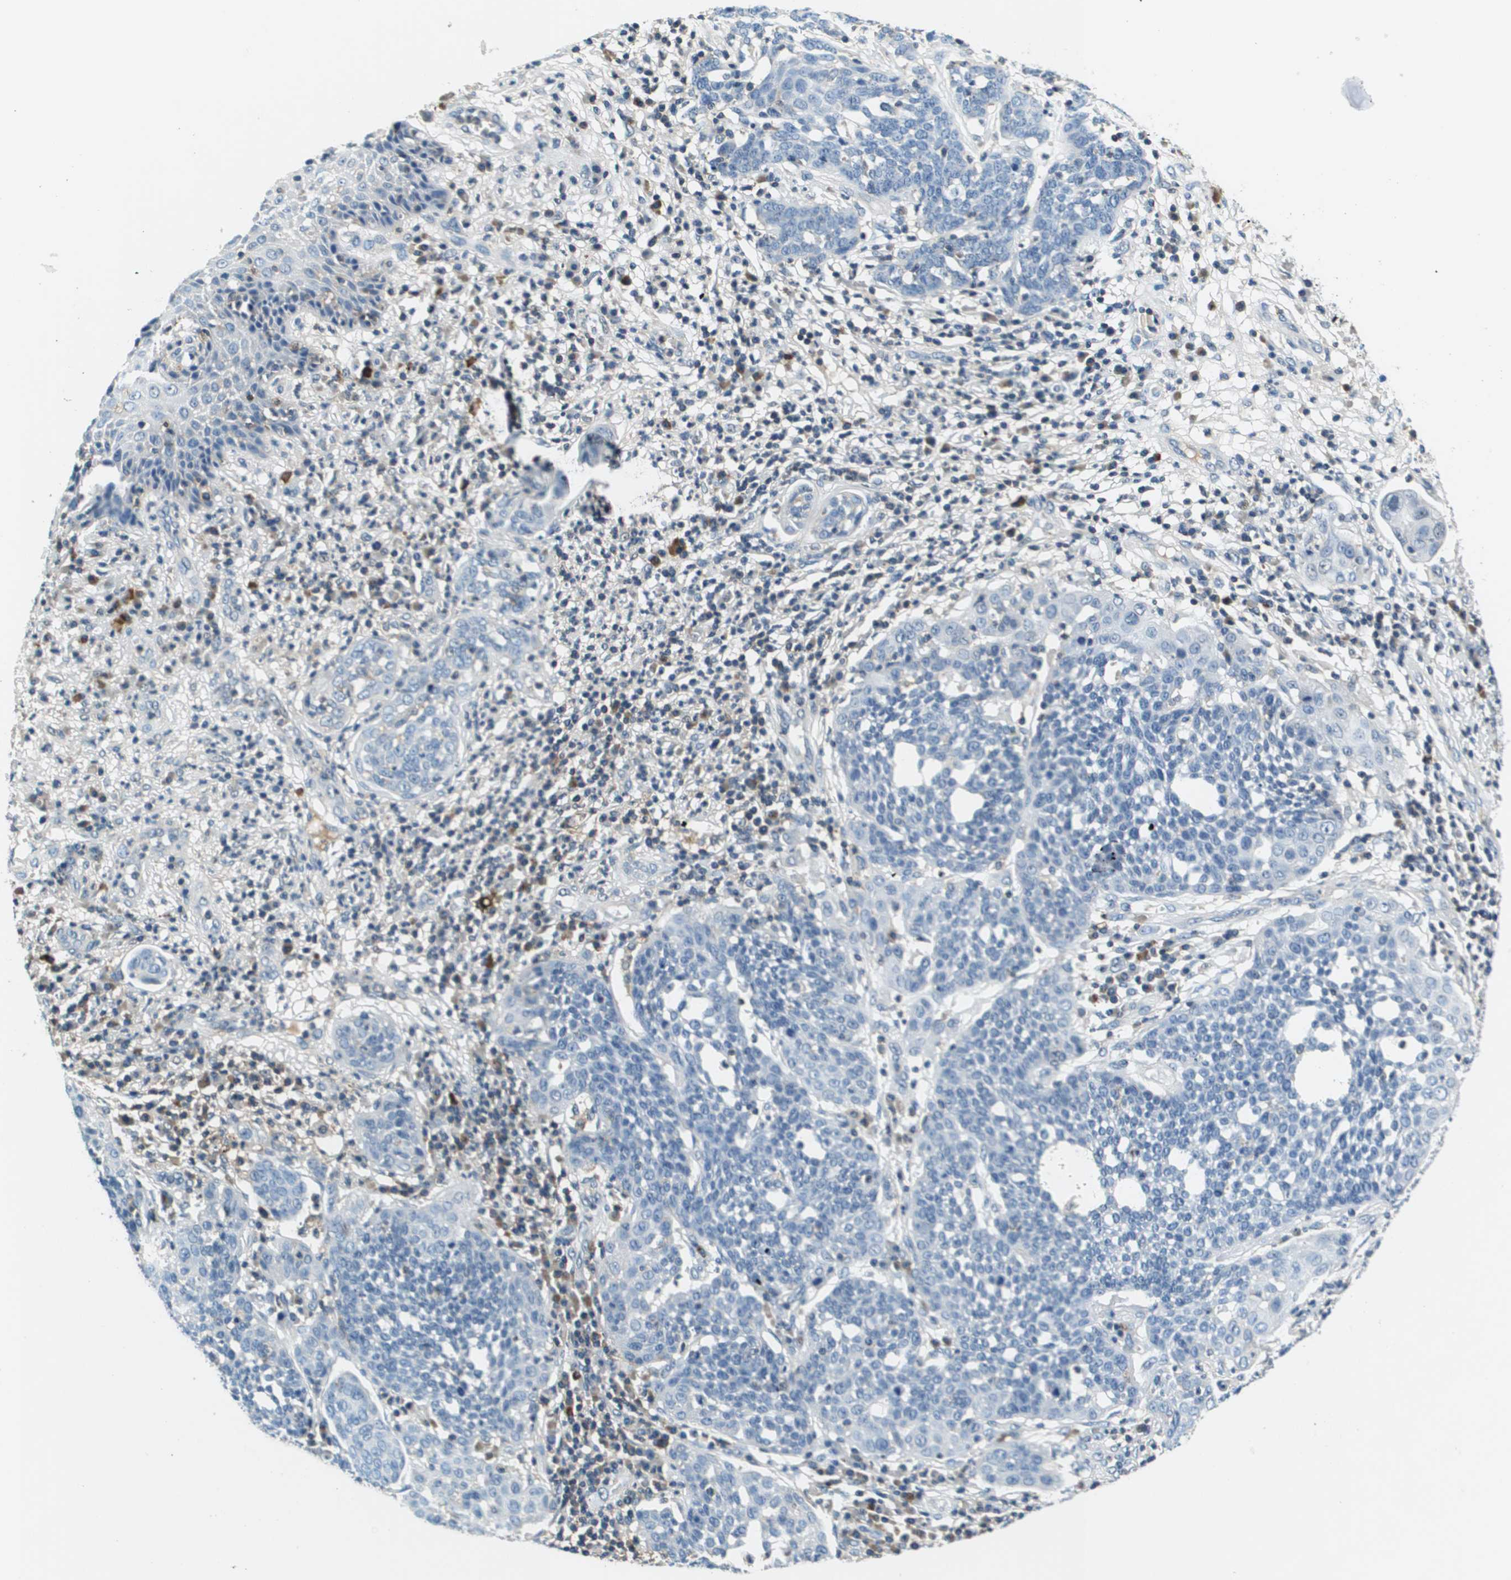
{"staining": {"intensity": "negative", "quantity": "none", "location": "none"}, "tissue": "cervical cancer", "cell_type": "Tumor cells", "image_type": "cancer", "snomed": [{"axis": "morphology", "description": "Squamous cell carcinoma, NOS"}, {"axis": "topography", "description": "Cervix"}], "caption": "This is an IHC photomicrograph of cervical squamous cell carcinoma. There is no expression in tumor cells.", "gene": "KCNQ5", "patient": {"sex": "female", "age": 34}}